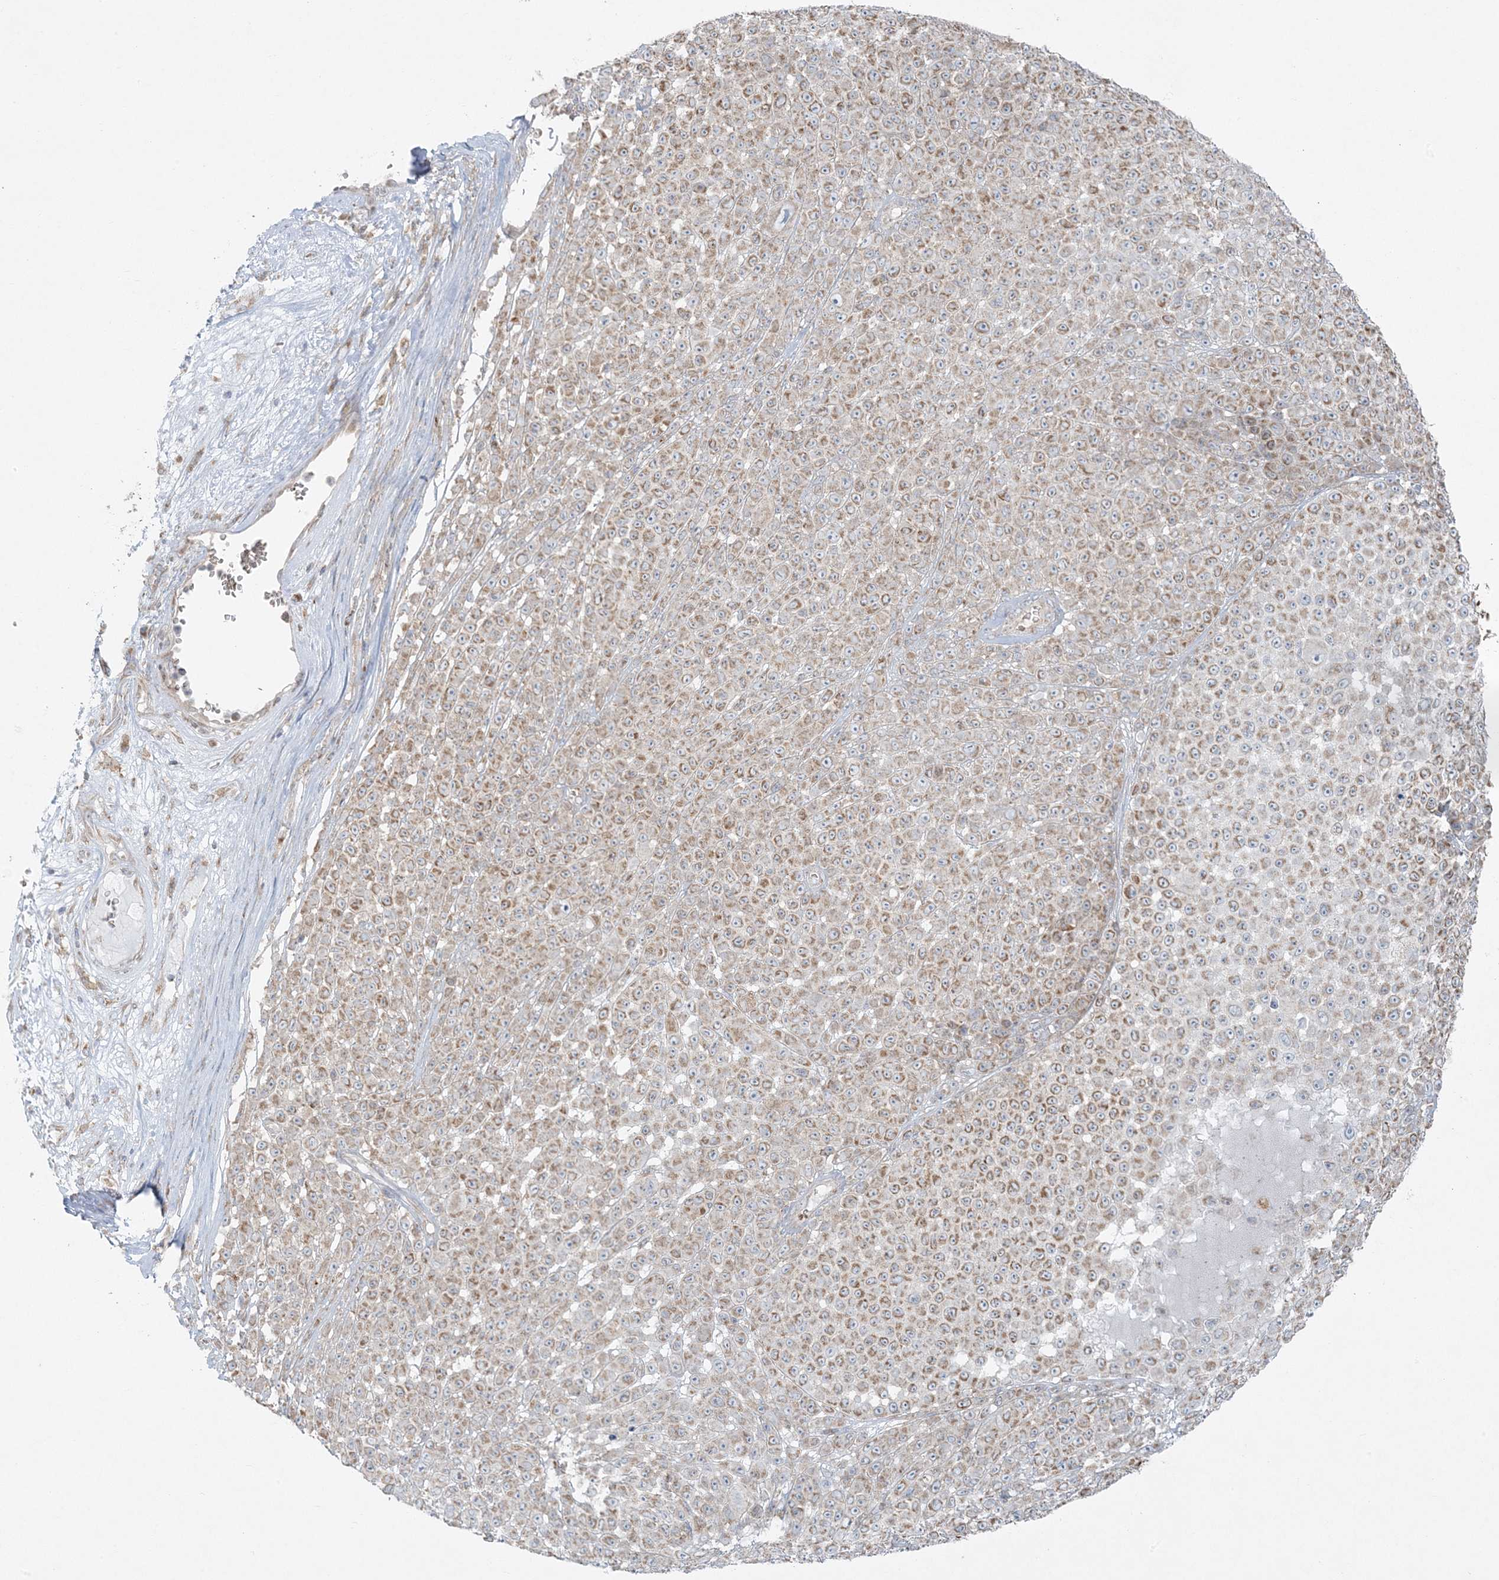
{"staining": {"intensity": "moderate", "quantity": ">75%", "location": "cytoplasmic/membranous"}, "tissue": "melanoma", "cell_type": "Tumor cells", "image_type": "cancer", "snomed": [{"axis": "morphology", "description": "Malignant melanoma, NOS"}, {"axis": "topography", "description": "Skin"}], "caption": "High-magnification brightfield microscopy of malignant melanoma stained with DAB (3,3'-diaminobenzidine) (brown) and counterstained with hematoxylin (blue). tumor cells exhibit moderate cytoplasmic/membranous expression is present in approximately>75% of cells.", "gene": "PIK3R4", "patient": {"sex": "female", "age": 94}}